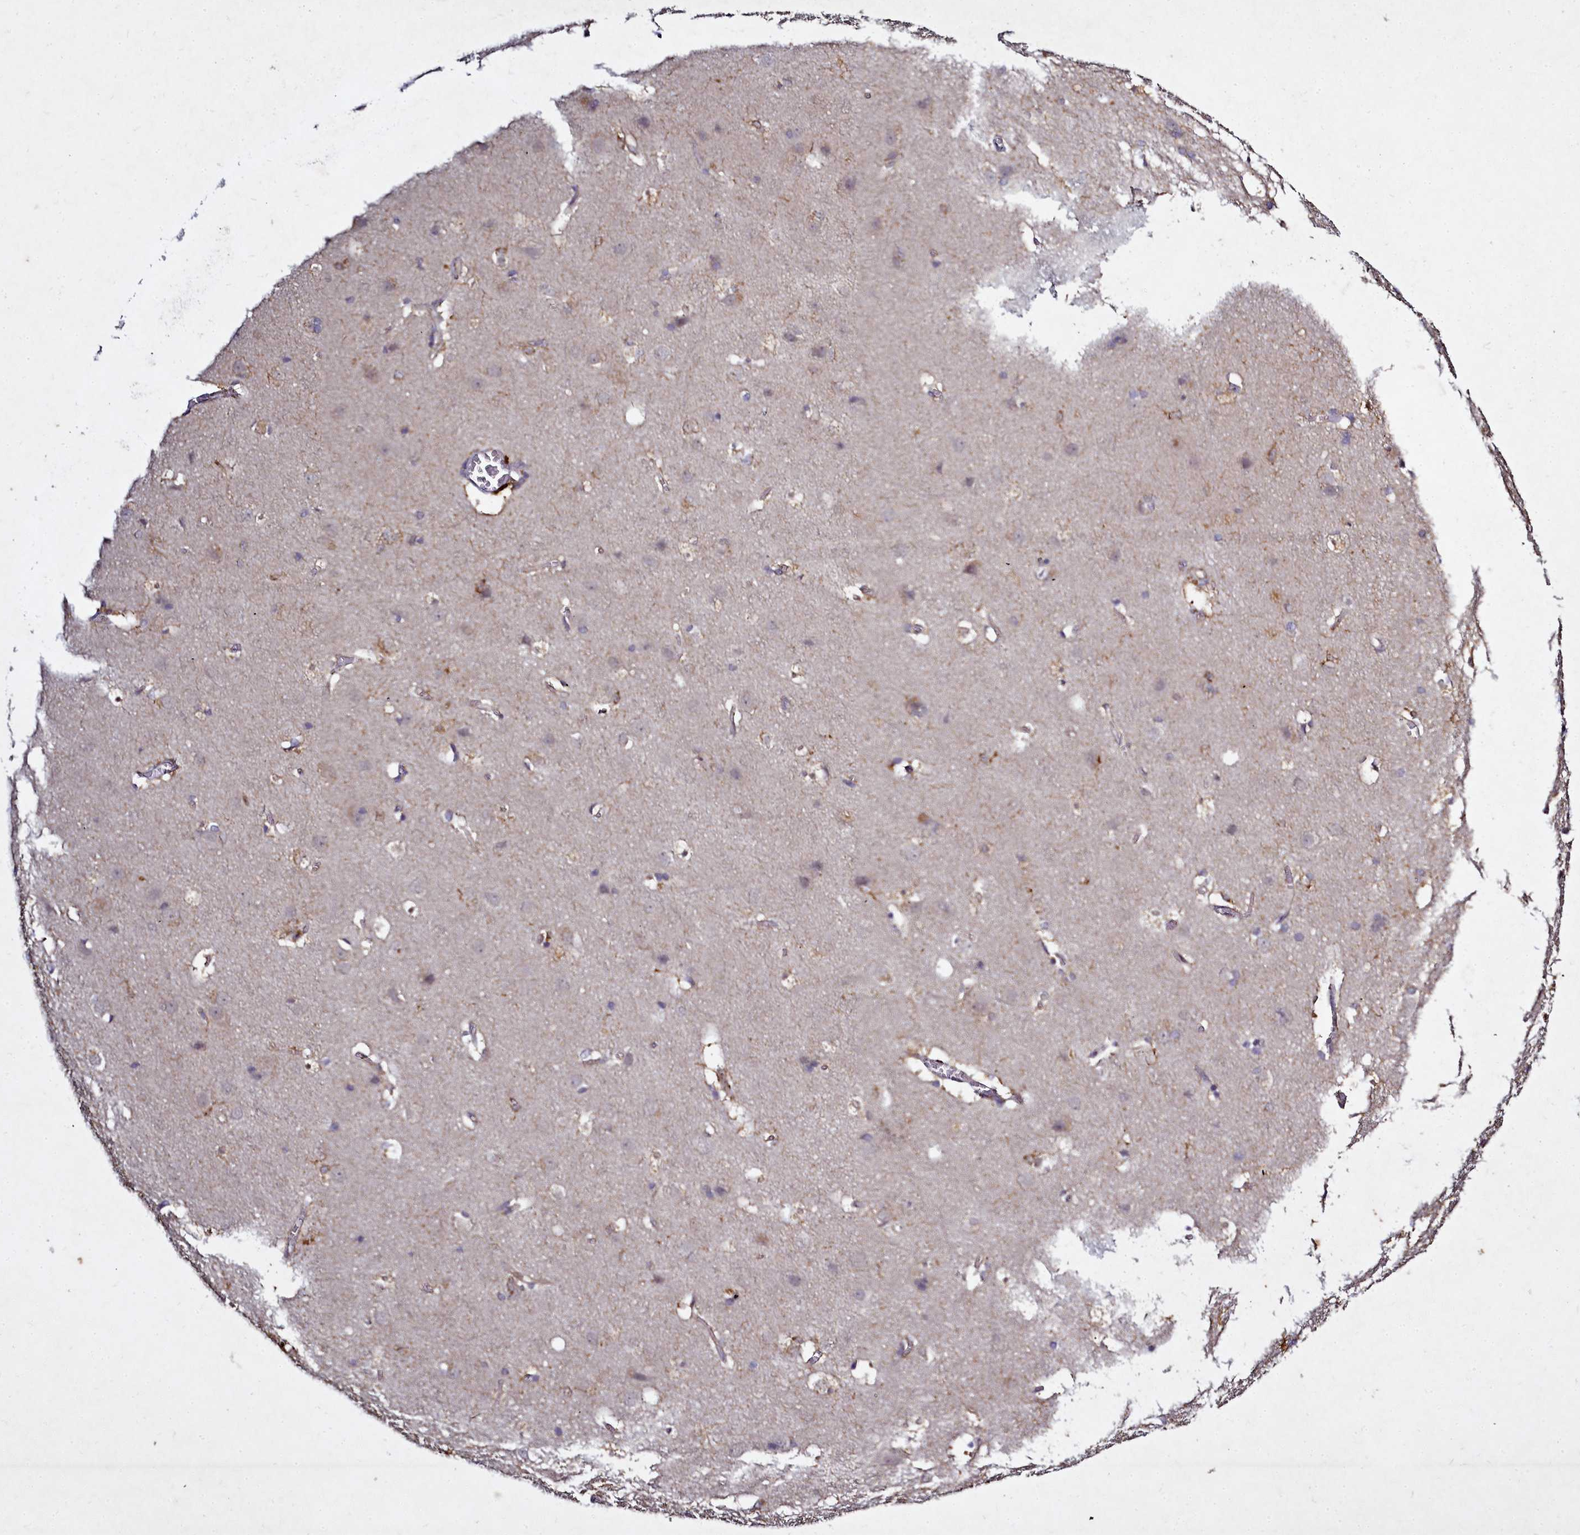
{"staining": {"intensity": "moderate", "quantity": ">75%", "location": "cytoplasmic/membranous"}, "tissue": "cerebral cortex", "cell_type": "Endothelial cells", "image_type": "normal", "snomed": [{"axis": "morphology", "description": "Normal tissue, NOS"}, {"axis": "topography", "description": "Cerebral cortex"}], "caption": "Immunohistochemistry image of benign cerebral cortex: human cerebral cortex stained using IHC shows medium levels of moderate protein expression localized specifically in the cytoplasmic/membranous of endothelial cells, appearing as a cytoplasmic/membranous brown color.", "gene": "NCKAP1L", "patient": {"sex": "male", "age": 54}}